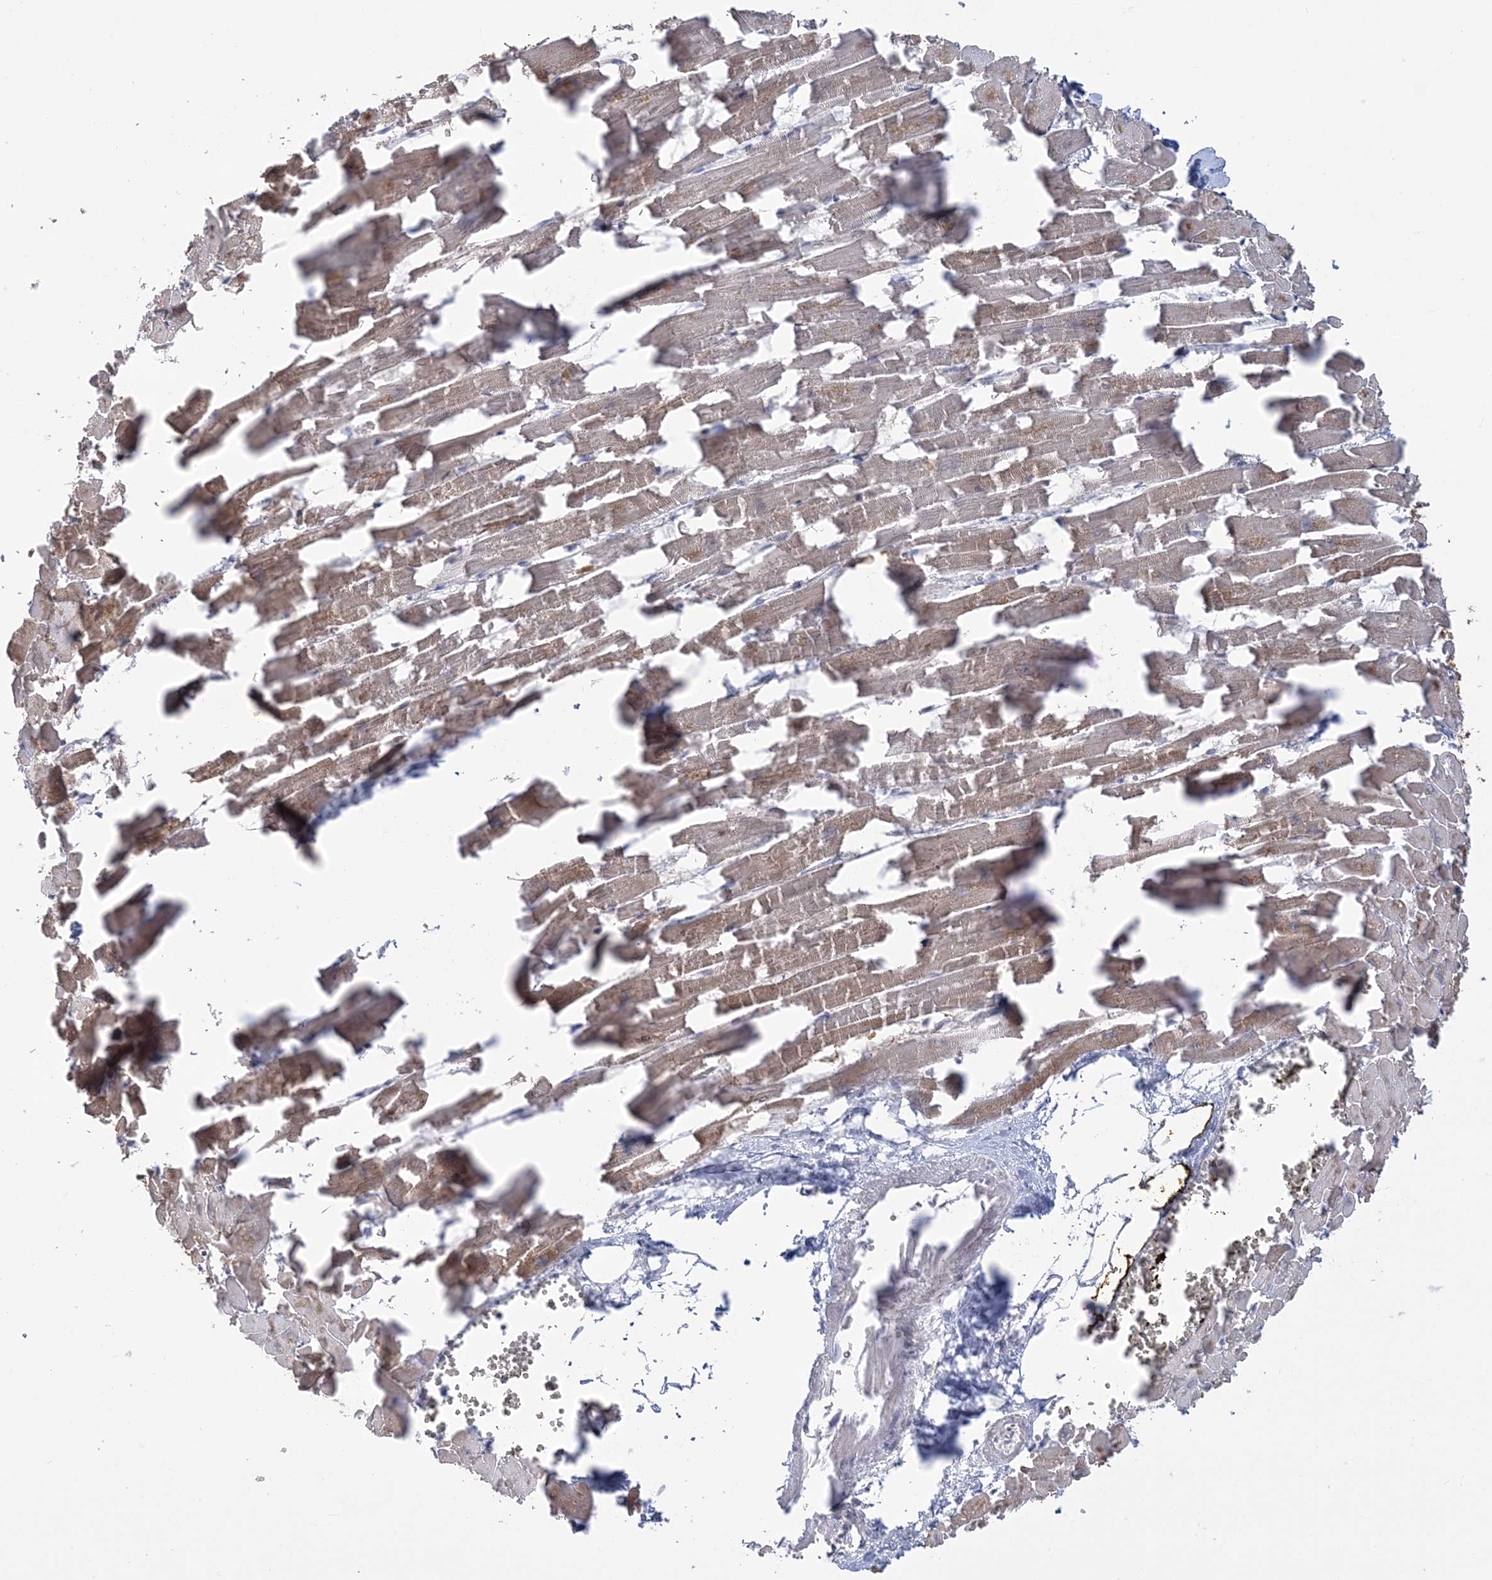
{"staining": {"intensity": "moderate", "quantity": ">75%", "location": "cytoplasmic/membranous"}, "tissue": "heart muscle", "cell_type": "Cardiomyocytes", "image_type": "normal", "snomed": [{"axis": "morphology", "description": "Normal tissue, NOS"}, {"axis": "topography", "description": "Heart"}], "caption": "About >75% of cardiomyocytes in unremarkable human heart muscle demonstrate moderate cytoplasmic/membranous protein expression as visualized by brown immunohistochemical staining.", "gene": "FARSB", "patient": {"sex": "female", "age": 64}}